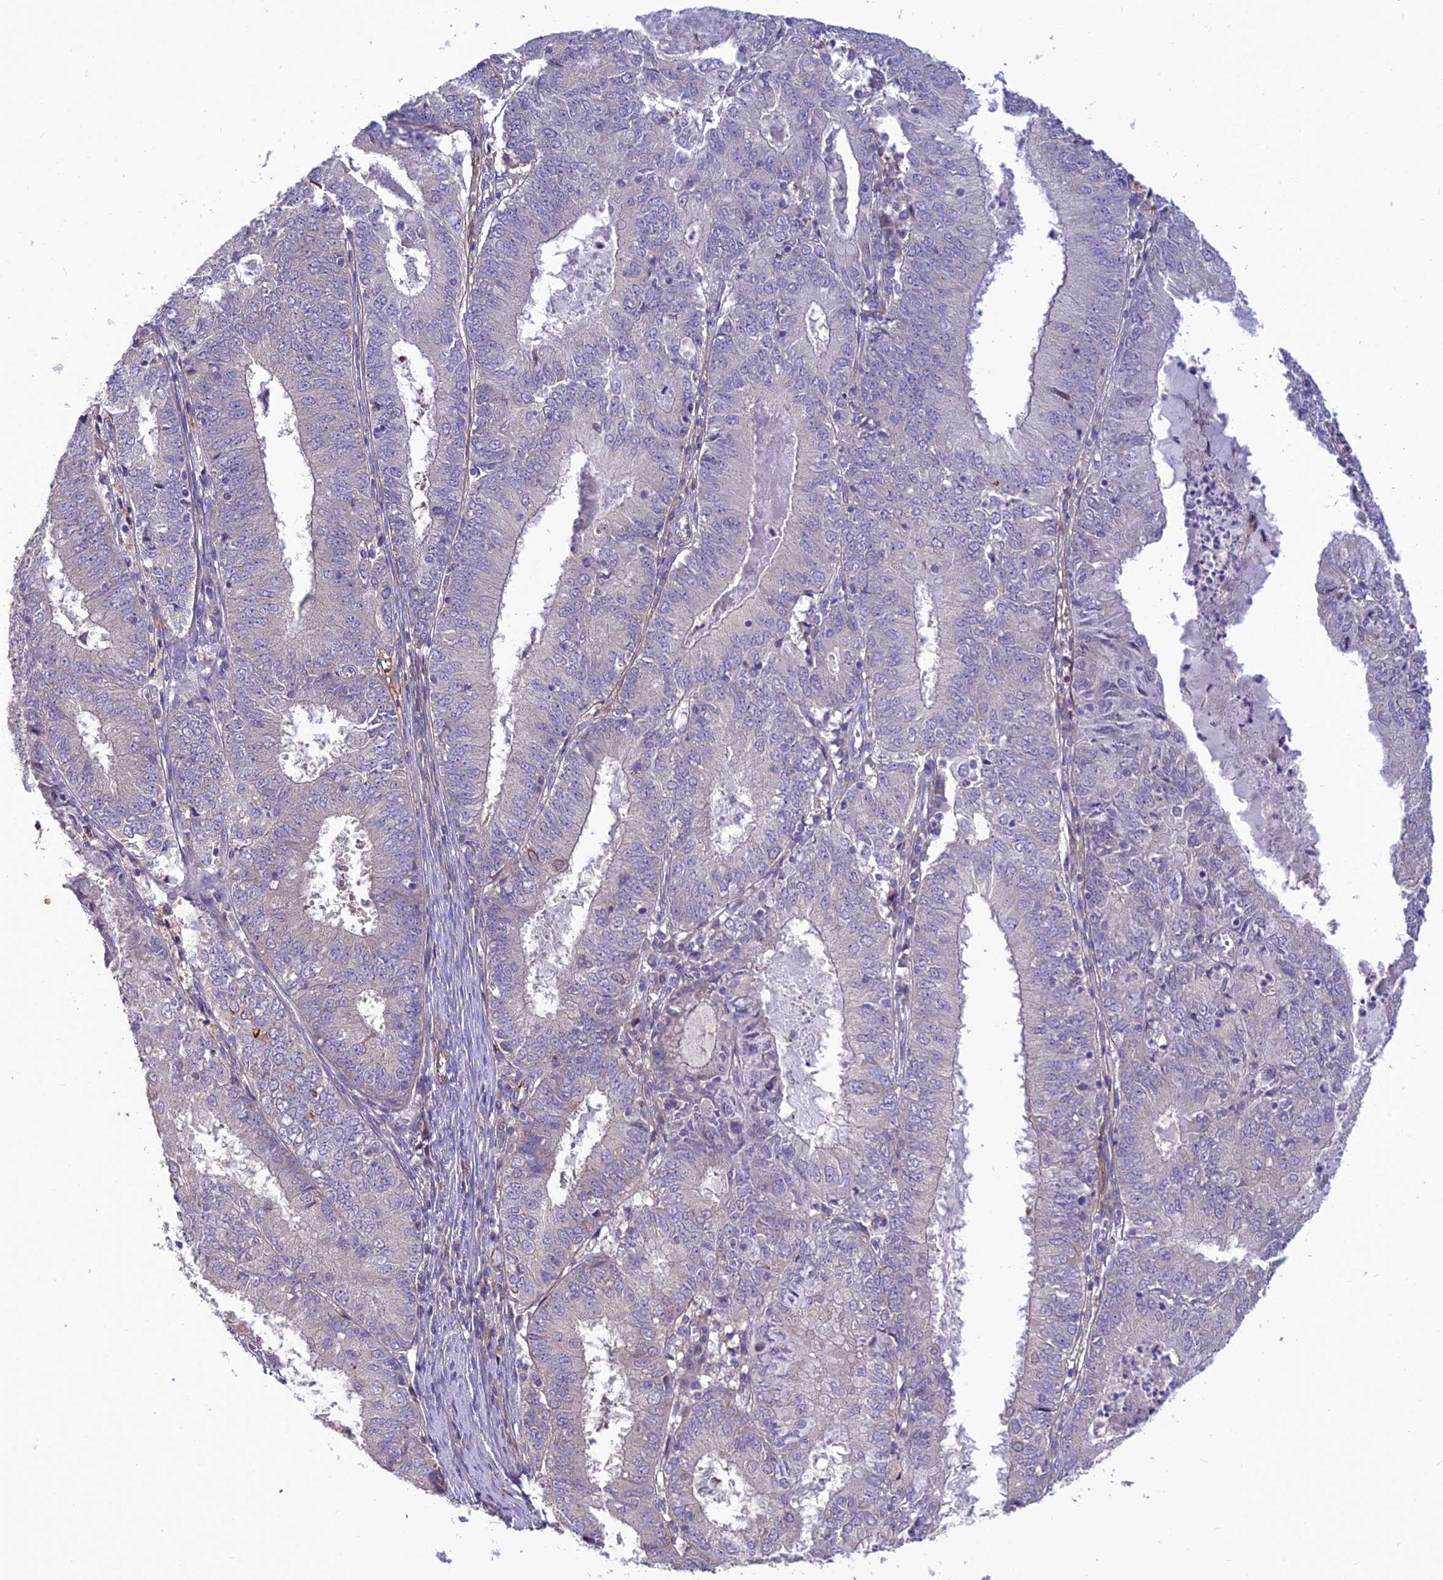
{"staining": {"intensity": "negative", "quantity": "none", "location": "none"}, "tissue": "endometrial cancer", "cell_type": "Tumor cells", "image_type": "cancer", "snomed": [{"axis": "morphology", "description": "Adenocarcinoma, NOS"}, {"axis": "topography", "description": "Endometrium"}], "caption": "This is a image of immunohistochemistry staining of adenocarcinoma (endometrial), which shows no expression in tumor cells. (DAB (3,3'-diaminobenzidine) immunohistochemistry (IHC) with hematoxylin counter stain).", "gene": "ST8SIA5", "patient": {"sex": "female", "age": 57}}